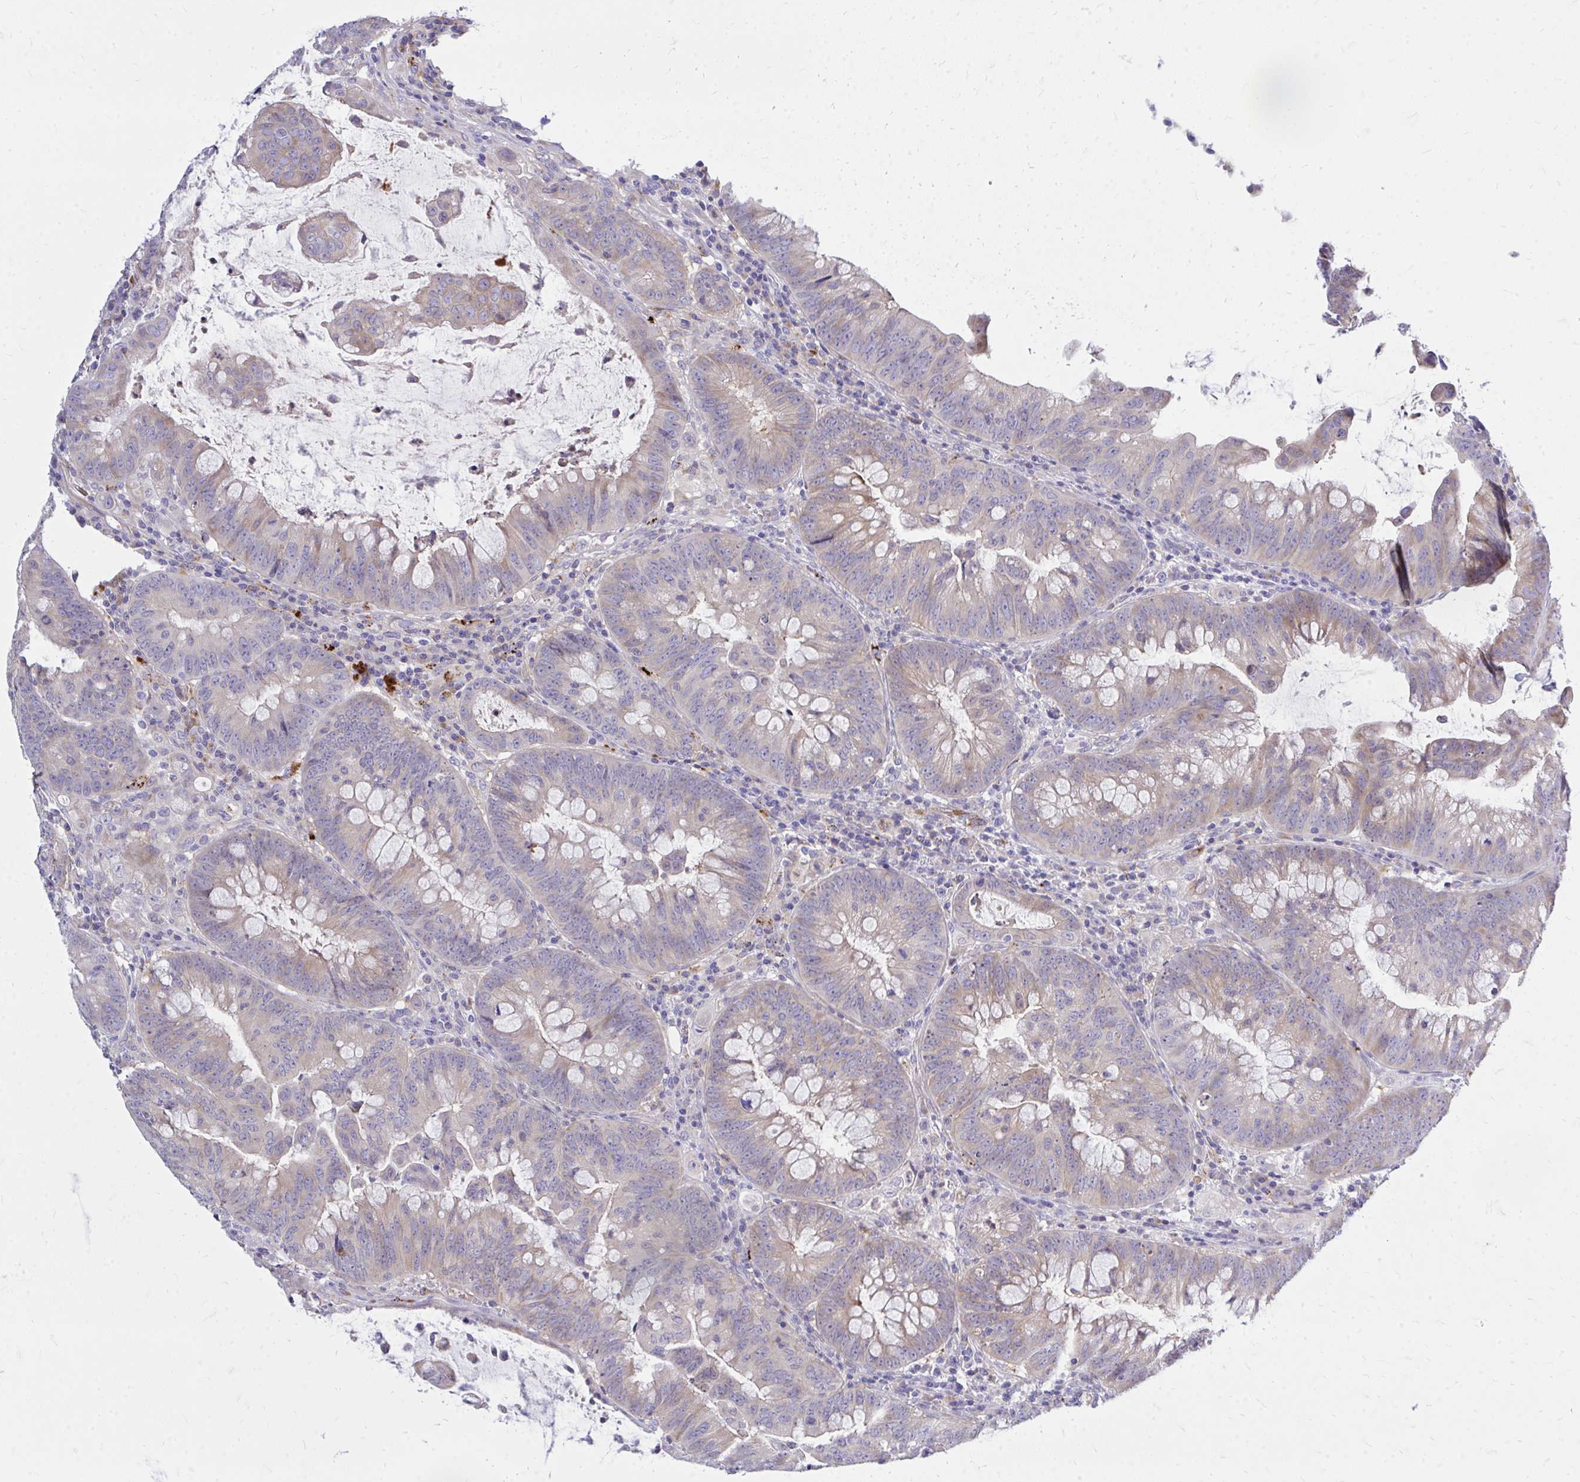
{"staining": {"intensity": "weak", "quantity": "25%-75%", "location": "cytoplasmic/membranous"}, "tissue": "colorectal cancer", "cell_type": "Tumor cells", "image_type": "cancer", "snomed": [{"axis": "morphology", "description": "Adenocarcinoma, NOS"}, {"axis": "topography", "description": "Colon"}], "caption": "Weak cytoplasmic/membranous protein expression is identified in approximately 25%-75% of tumor cells in colorectal adenocarcinoma. (brown staining indicates protein expression, while blue staining denotes nuclei).", "gene": "TP53I11", "patient": {"sex": "male", "age": 62}}